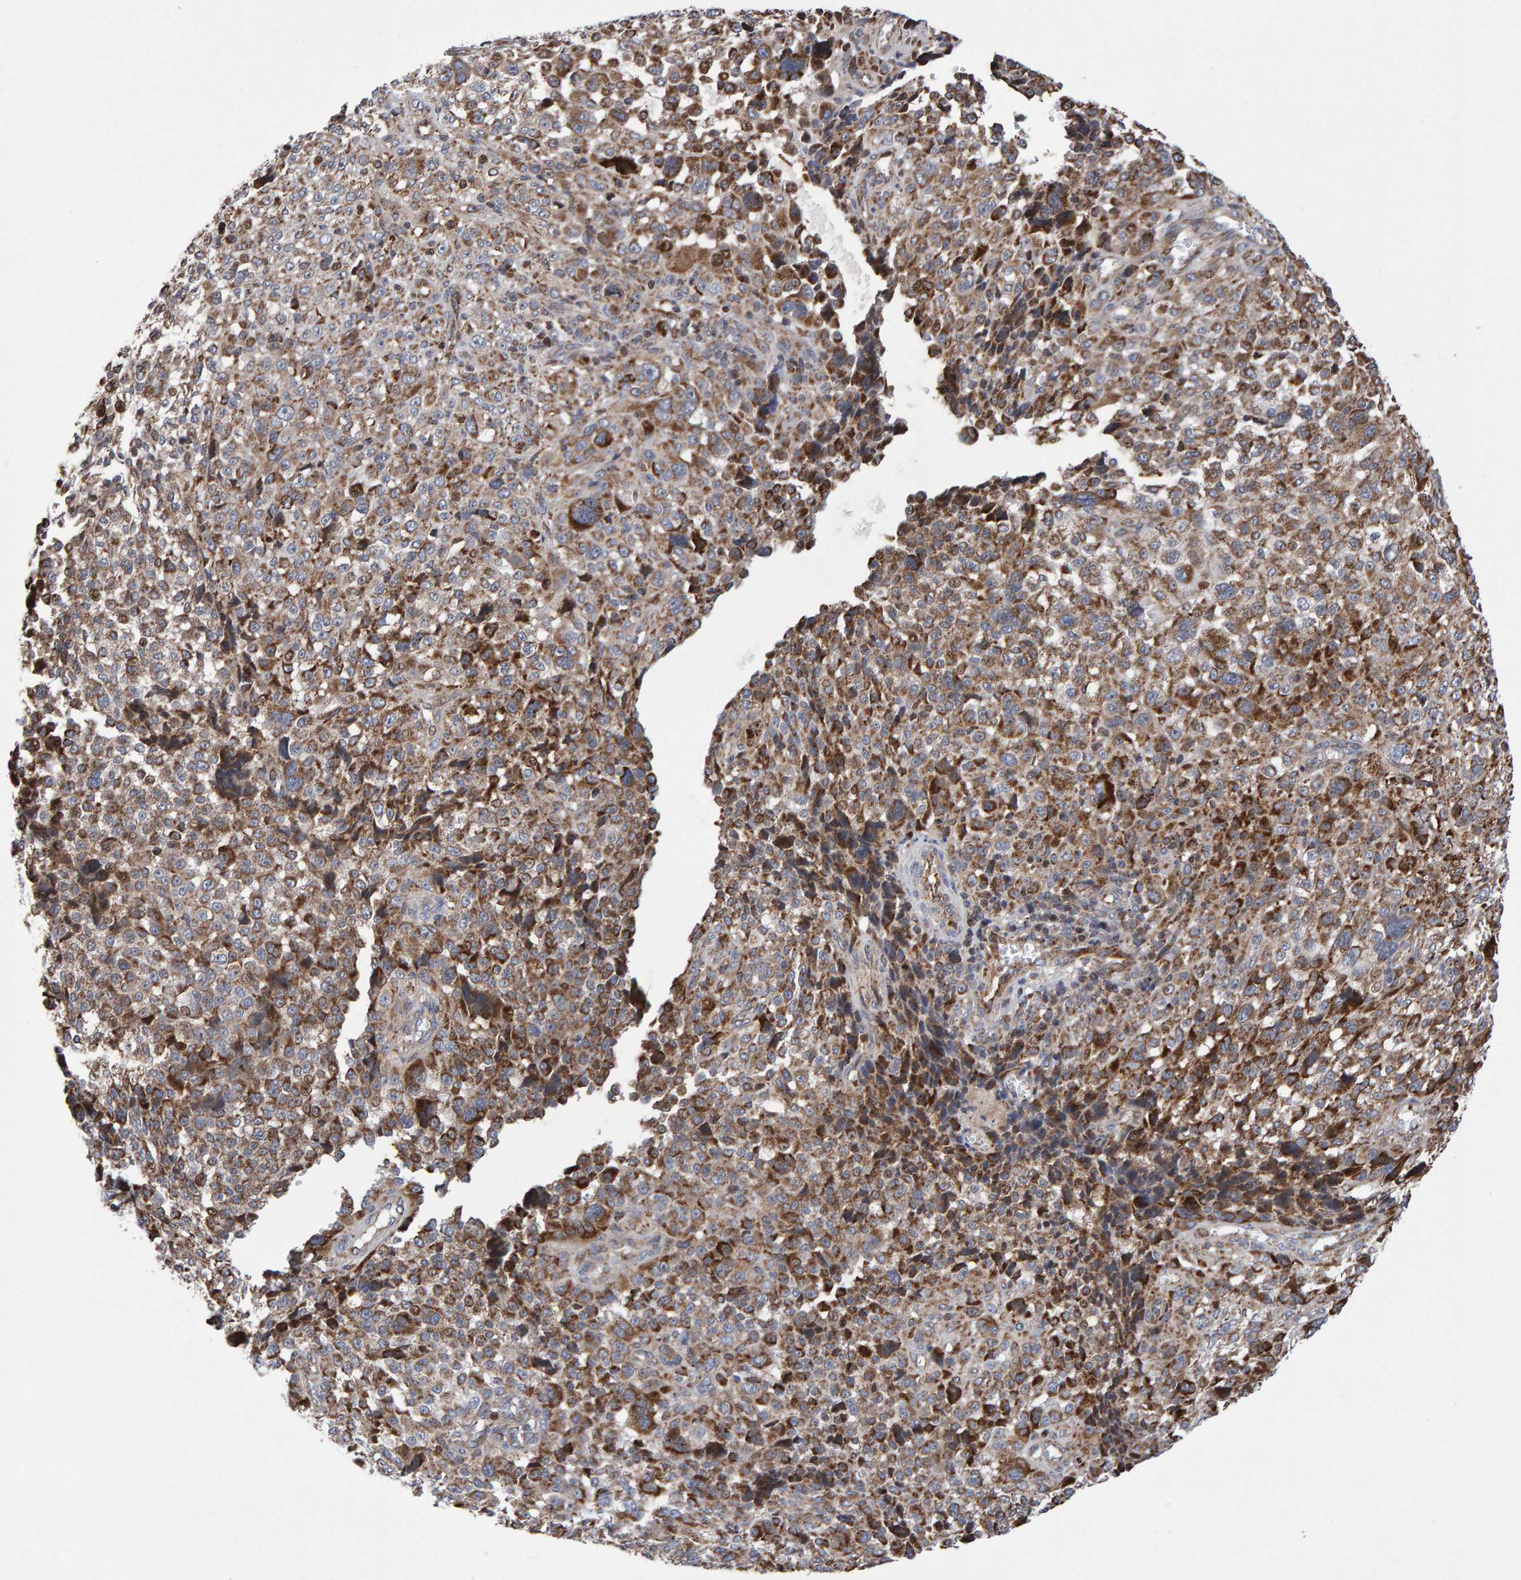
{"staining": {"intensity": "moderate", "quantity": ">75%", "location": "cytoplasmic/membranous"}, "tissue": "melanoma", "cell_type": "Tumor cells", "image_type": "cancer", "snomed": [{"axis": "morphology", "description": "Malignant melanoma, NOS"}, {"axis": "topography", "description": "Skin"}], "caption": "A photomicrograph showing moderate cytoplasmic/membranous positivity in approximately >75% of tumor cells in melanoma, as visualized by brown immunohistochemical staining.", "gene": "PECR", "patient": {"sex": "female", "age": 55}}